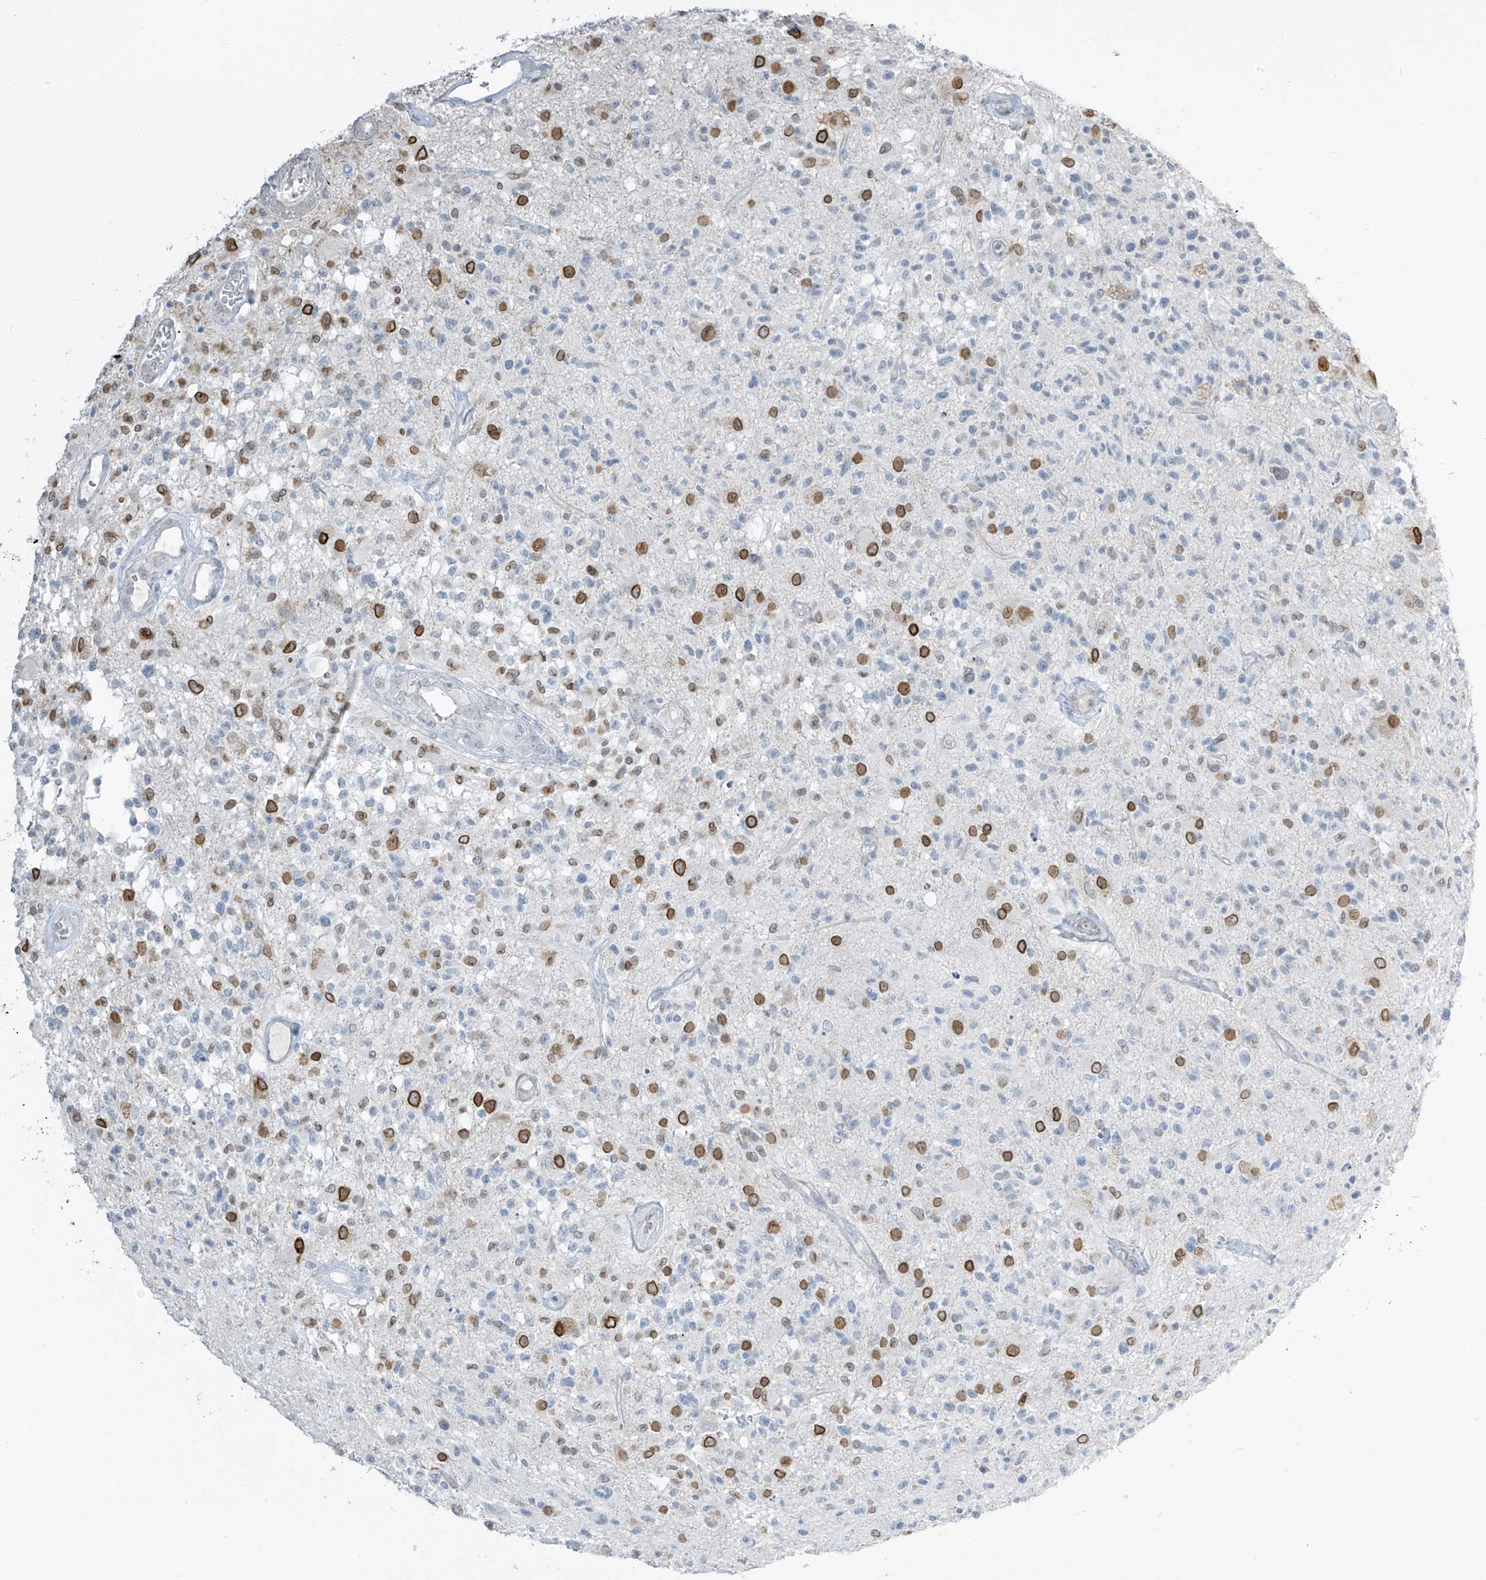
{"staining": {"intensity": "strong", "quantity": "25%-75%", "location": "cytoplasmic/membranous,nuclear"}, "tissue": "glioma", "cell_type": "Tumor cells", "image_type": "cancer", "snomed": [{"axis": "morphology", "description": "Glioma, malignant, High grade"}, {"axis": "morphology", "description": "Glioblastoma, NOS"}, {"axis": "topography", "description": "Brain"}], "caption": "The micrograph reveals immunohistochemical staining of glioblastoma. There is strong cytoplasmic/membranous and nuclear staining is appreciated in approximately 25%-75% of tumor cells.", "gene": "PRDM6", "patient": {"sex": "male", "age": 60}}